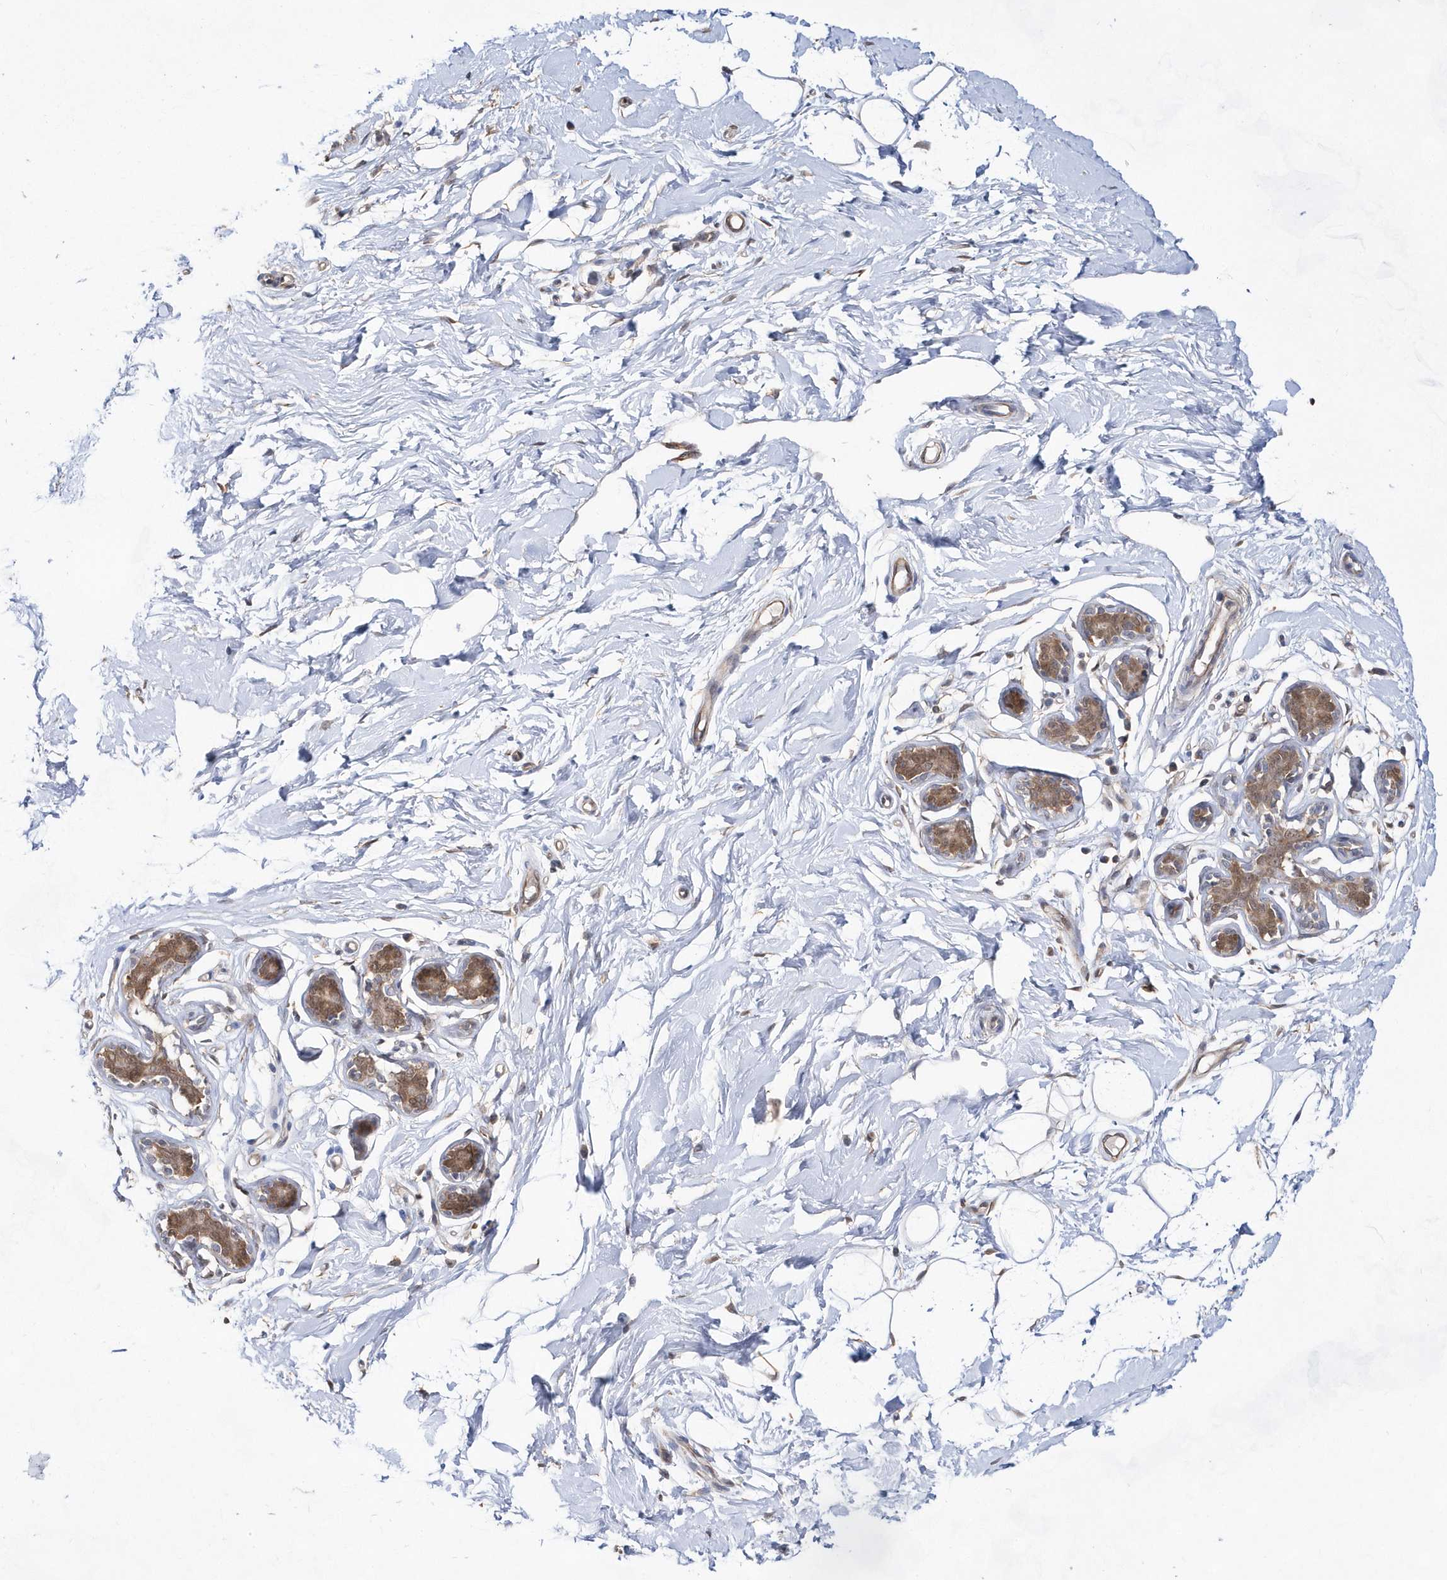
{"staining": {"intensity": "moderate", "quantity": "<25%", "location": "cytoplasmic/membranous"}, "tissue": "adipose tissue", "cell_type": "Adipocytes", "image_type": "normal", "snomed": [{"axis": "morphology", "description": "Normal tissue, NOS"}, {"axis": "topography", "description": "Breast"}], "caption": "Moderate cytoplasmic/membranous staining for a protein is identified in approximately <25% of adipocytes of normal adipose tissue using immunohistochemistry (IHC).", "gene": "BDH2", "patient": {"sex": "female", "age": 23}}